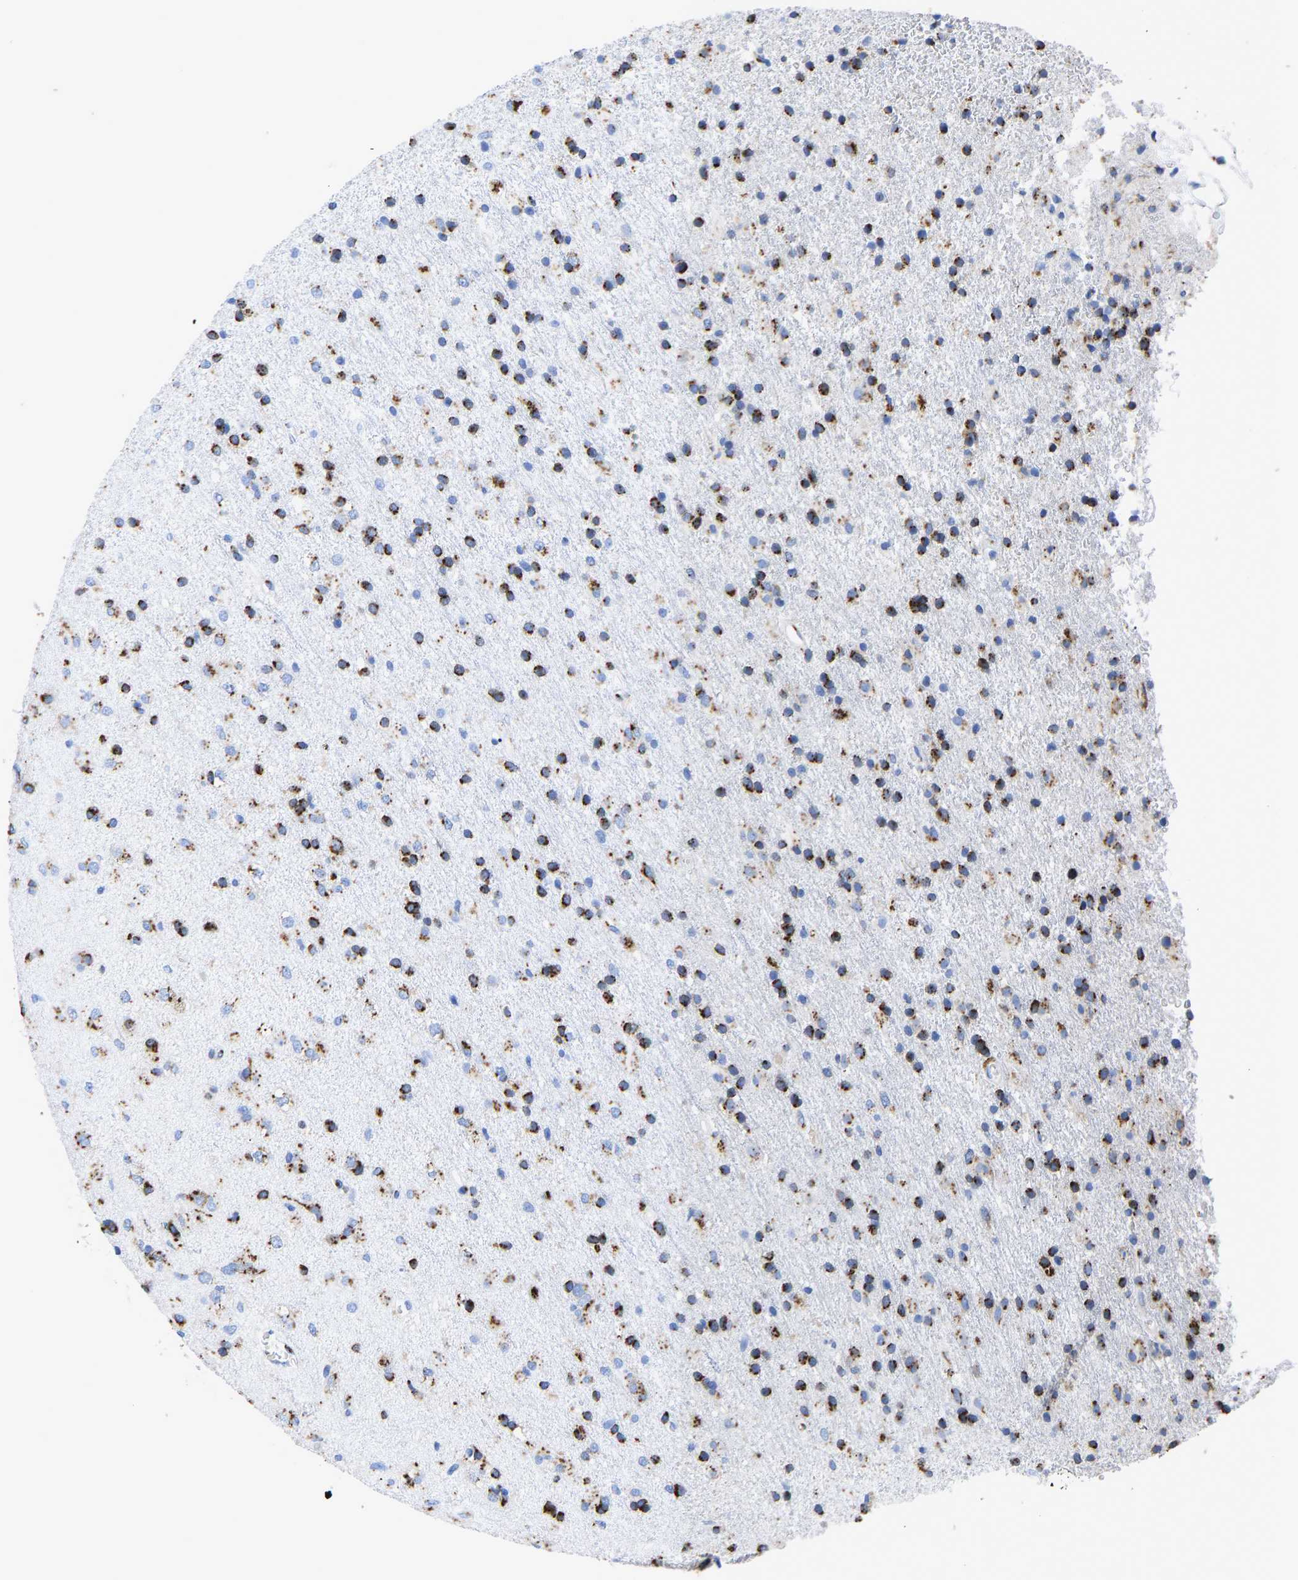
{"staining": {"intensity": "strong", "quantity": ">75%", "location": "cytoplasmic/membranous"}, "tissue": "glioma", "cell_type": "Tumor cells", "image_type": "cancer", "snomed": [{"axis": "morphology", "description": "Glioma, malignant, Low grade"}, {"axis": "topography", "description": "Brain"}], "caption": "DAB immunohistochemical staining of human low-grade glioma (malignant) shows strong cytoplasmic/membranous protein positivity in about >75% of tumor cells. Nuclei are stained in blue.", "gene": "TMEM87A", "patient": {"sex": "male", "age": 65}}